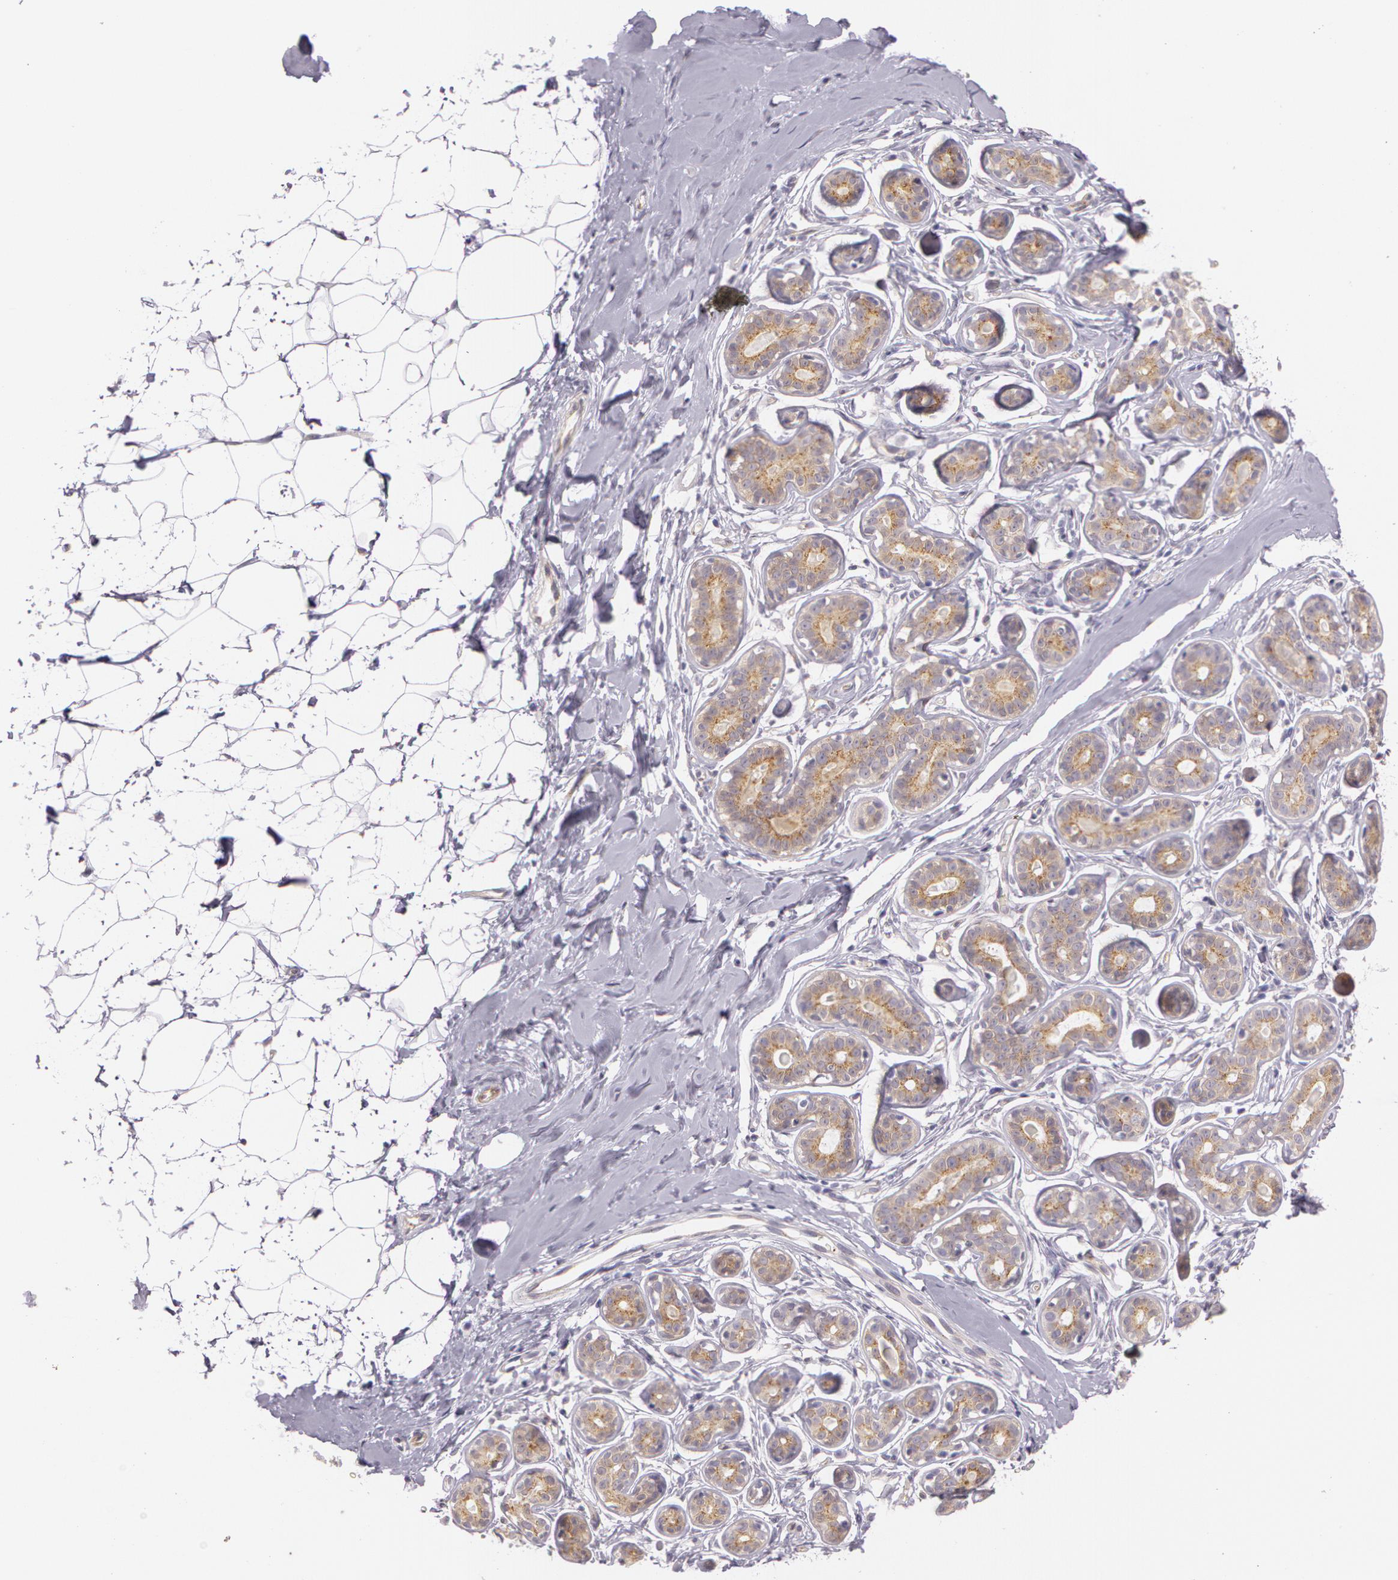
{"staining": {"intensity": "negative", "quantity": "none", "location": "none"}, "tissue": "breast", "cell_type": "Adipocytes", "image_type": "normal", "snomed": [{"axis": "morphology", "description": "Normal tissue, NOS"}, {"axis": "topography", "description": "Breast"}], "caption": "This histopathology image is of normal breast stained with immunohistochemistry (IHC) to label a protein in brown with the nuclei are counter-stained blue. There is no expression in adipocytes.", "gene": "APP", "patient": {"sex": "female", "age": 22}}